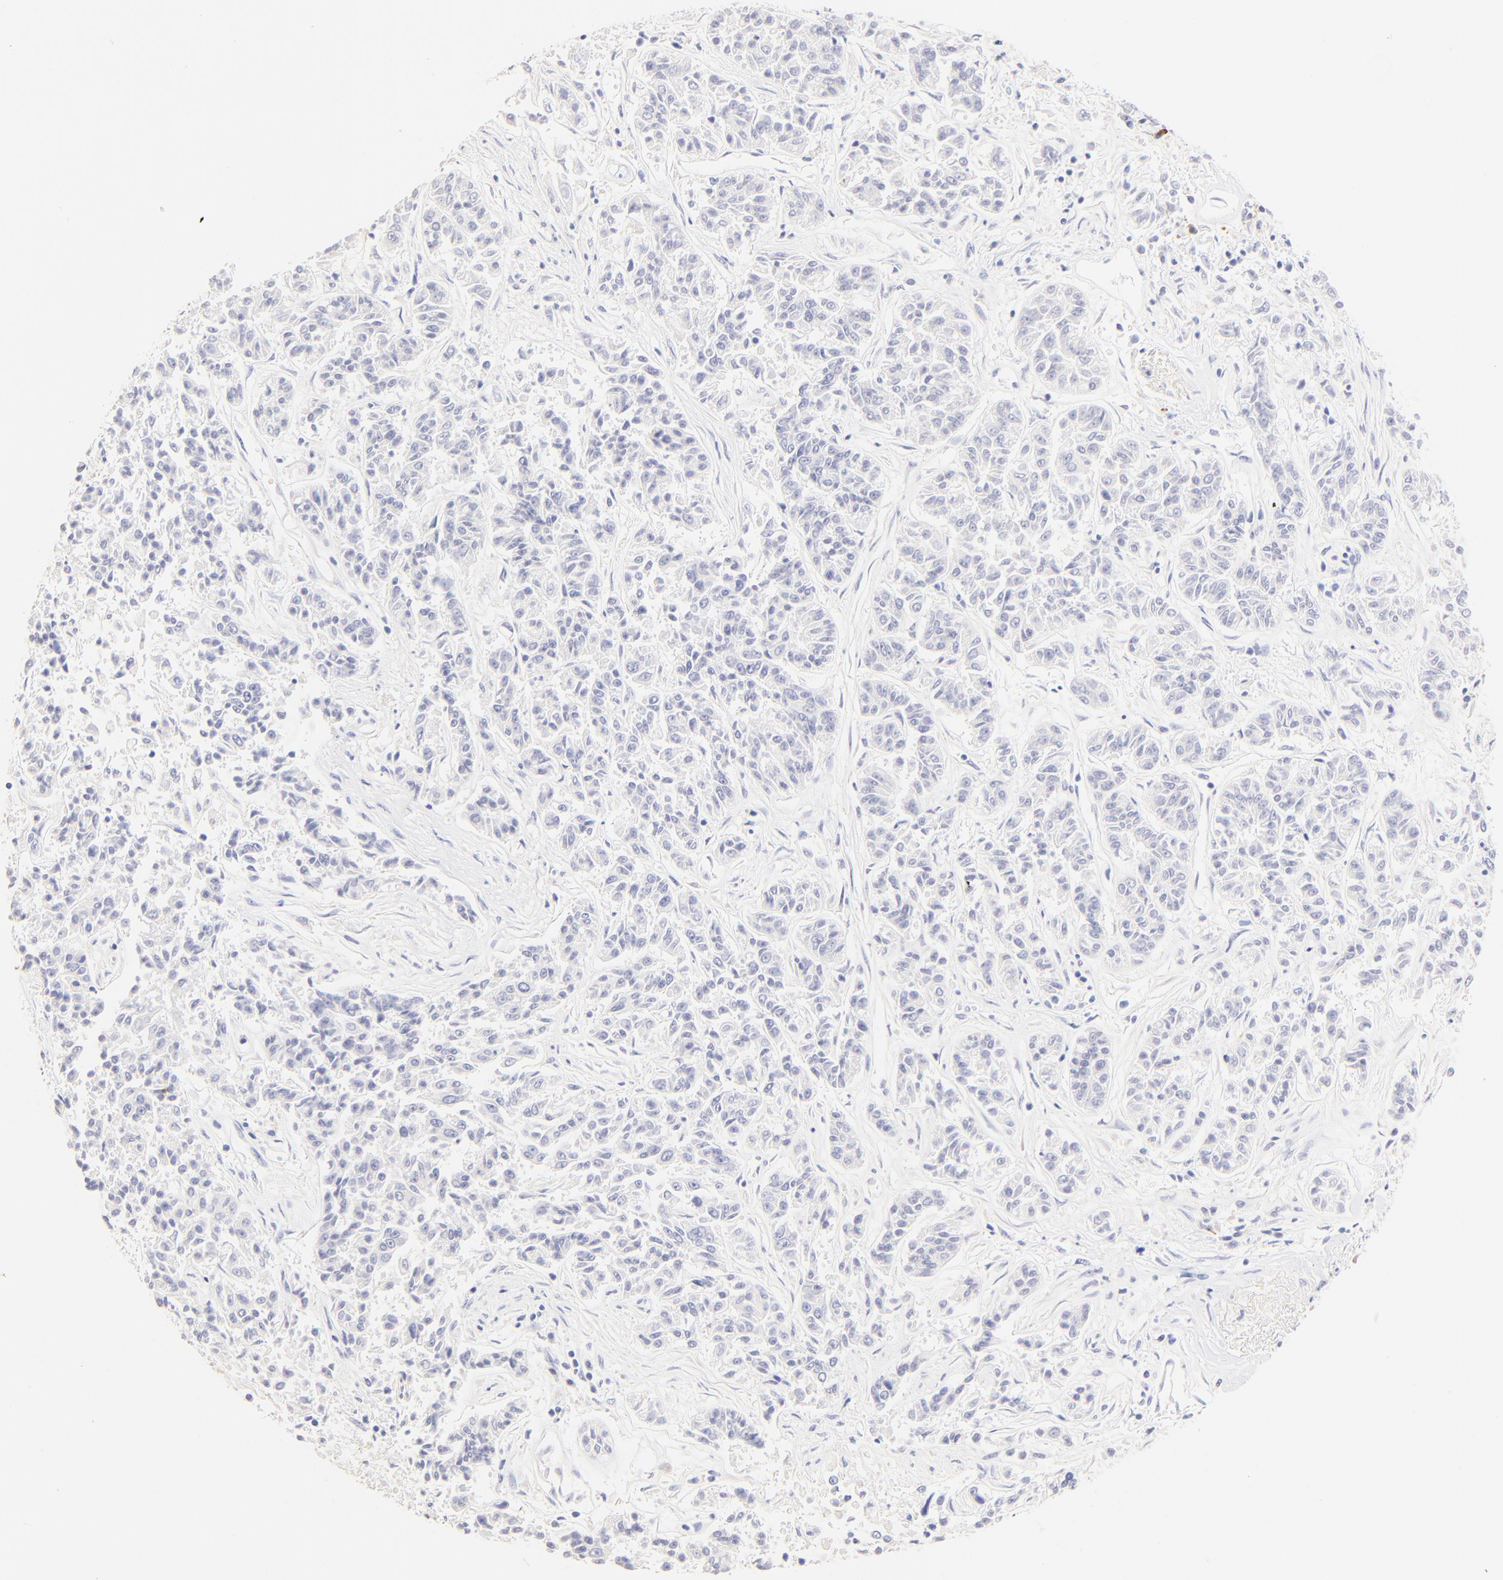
{"staining": {"intensity": "negative", "quantity": "none", "location": "none"}, "tissue": "lung cancer", "cell_type": "Tumor cells", "image_type": "cancer", "snomed": [{"axis": "morphology", "description": "Adenocarcinoma, NOS"}, {"axis": "topography", "description": "Lung"}], "caption": "Protein analysis of lung adenocarcinoma demonstrates no significant expression in tumor cells. Brightfield microscopy of immunohistochemistry (IHC) stained with DAB (brown) and hematoxylin (blue), captured at high magnification.", "gene": "ASB9", "patient": {"sex": "male", "age": 84}}